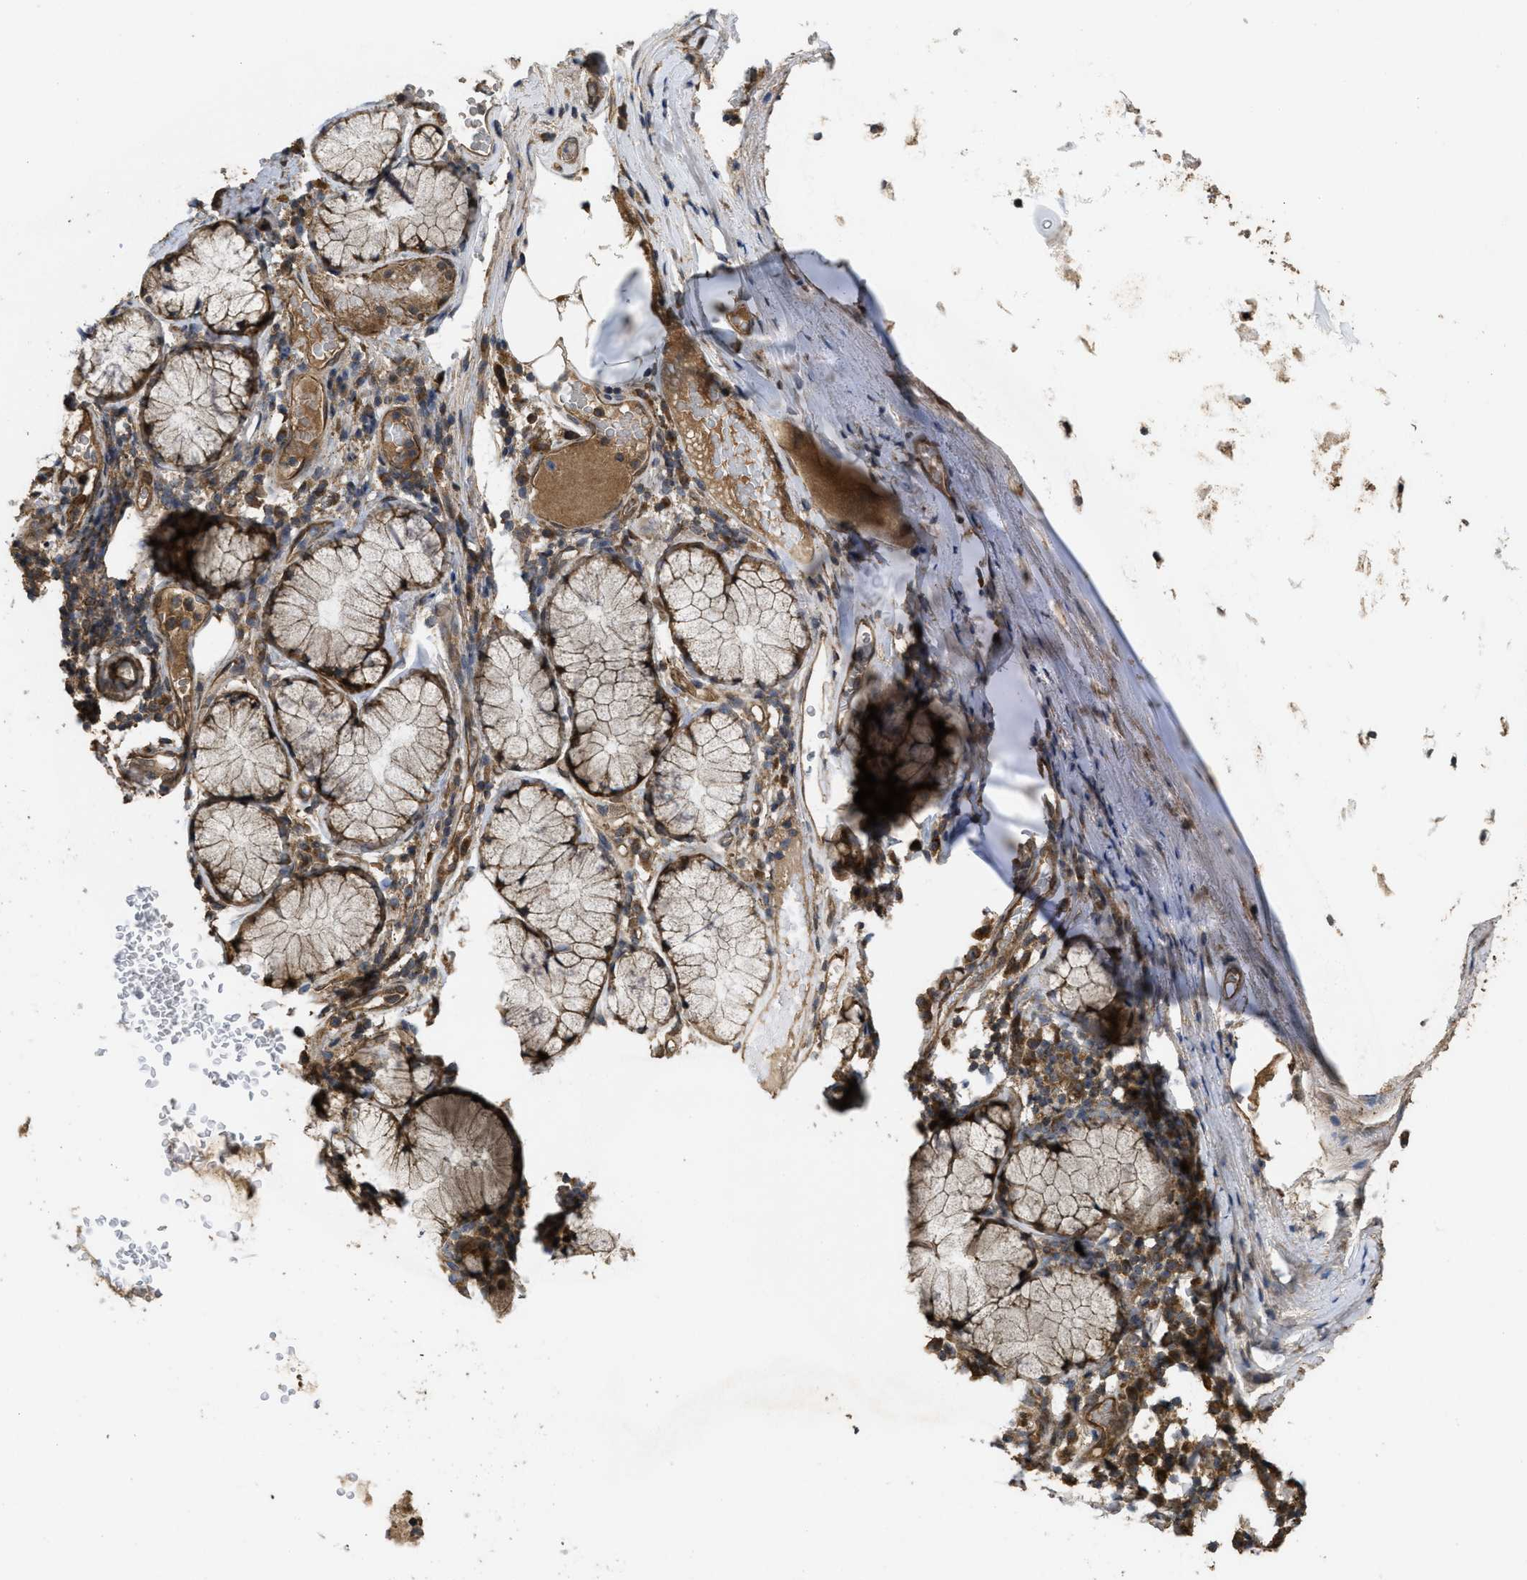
{"staining": {"intensity": "strong", "quantity": ">75%", "location": "cytoplasmic/membranous"}, "tissue": "bronchus", "cell_type": "Respiratory epithelial cells", "image_type": "normal", "snomed": [{"axis": "morphology", "description": "Normal tissue, NOS"}, {"axis": "morphology", "description": "Inflammation, NOS"}, {"axis": "topography", "description": "Cartilage tissue"}, {"axis": "topography", "description": "Bronchus"}], "caption": "This micrograph exhibits benign bronchus stained with immunohistochemistry to label a protein in brown. The cytoplasmic/membranous of respiratory epithelial cells show strong positivity for the protein. Nuclei are counter-stained blue.", "gene": "FZD6", "patient": {"sex": "male", "age": 77}}